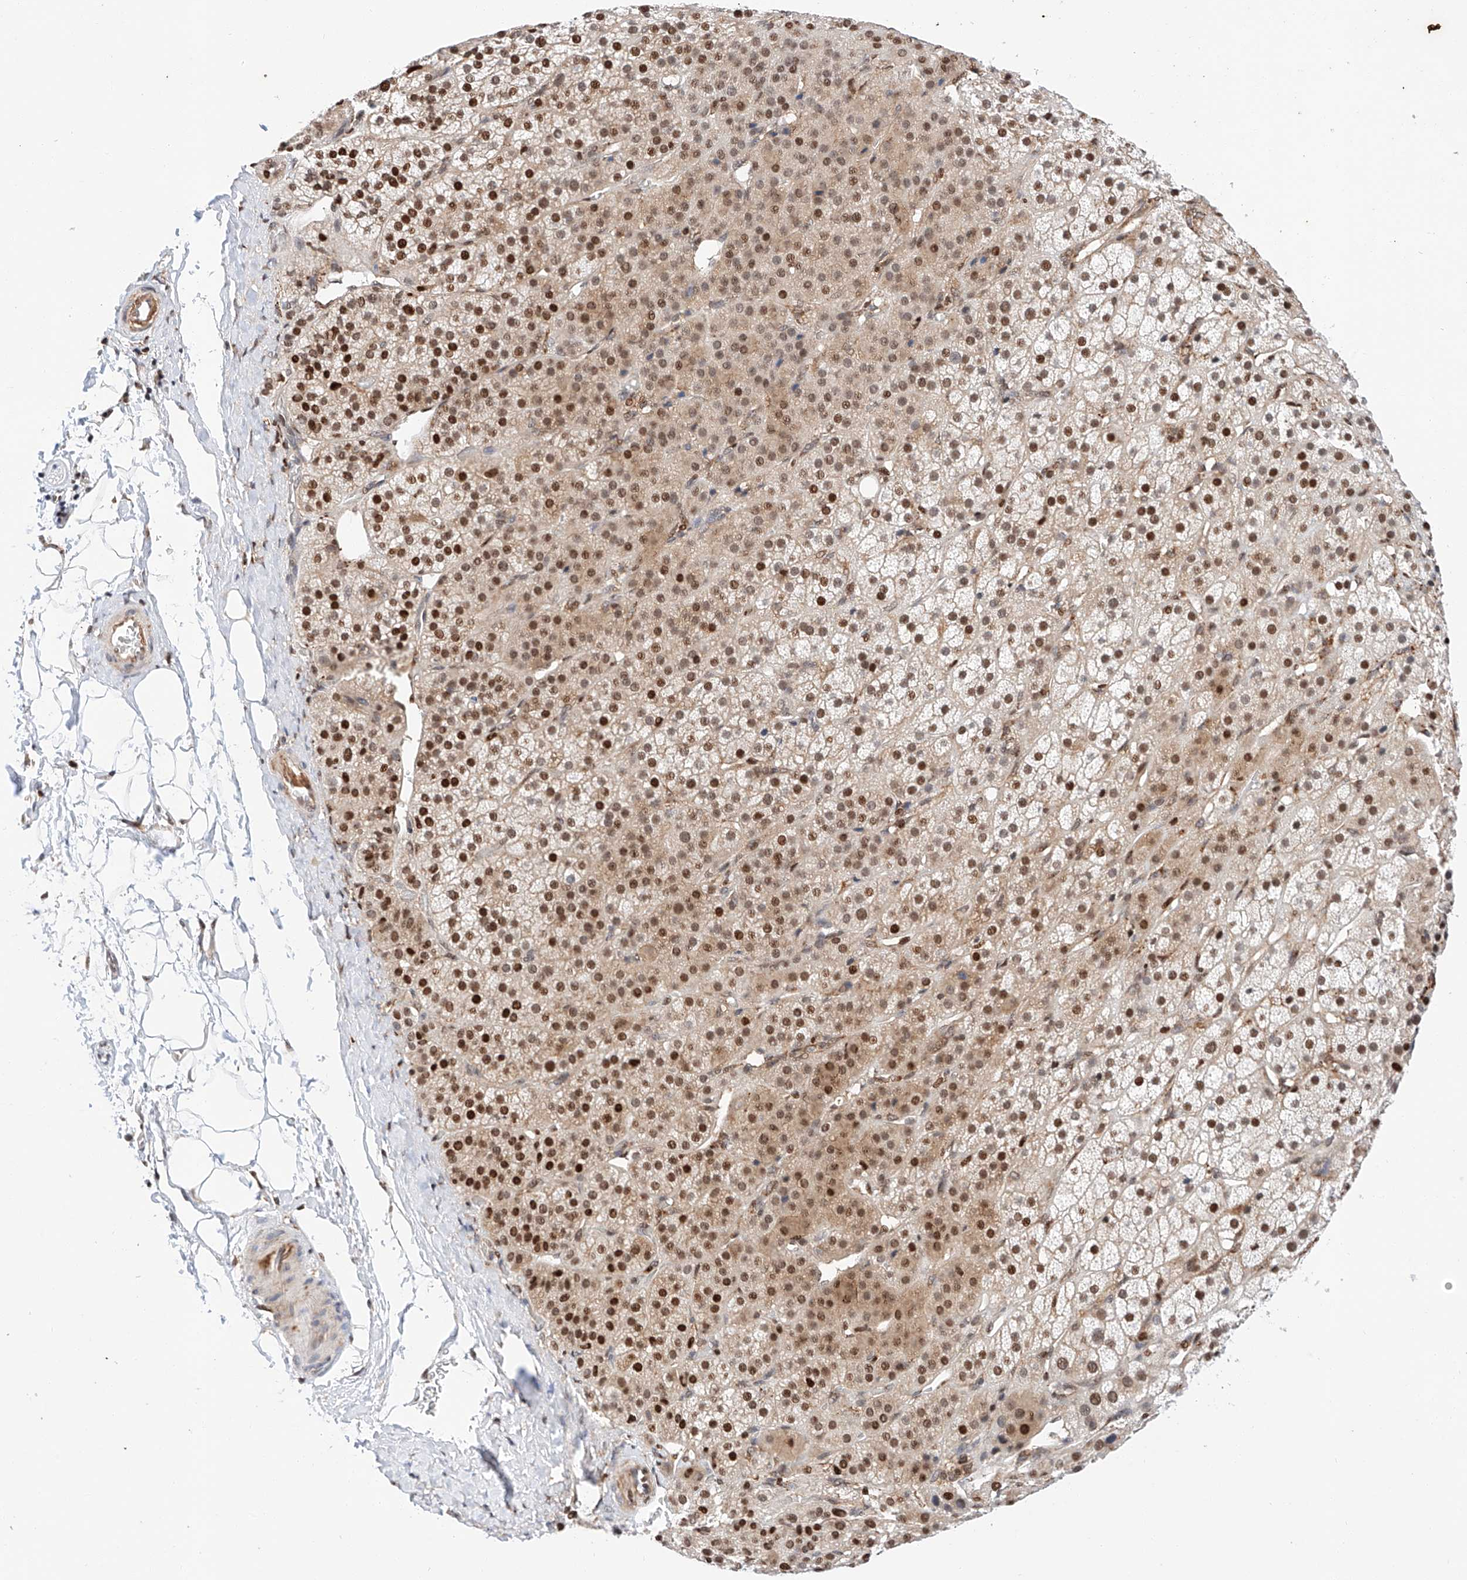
{"staining": {"intensity": "strong", "quantity": "25%-75%", "location": "cytoplasmic/membranous,nuclear"}, "tissue": "adrenal gland", "cell_type": "Glandular cells", "image_type": "normal", "snomed": [{"axis": "morphology", "description": "Normal tissue, NOS"}, {"axis": "topography", "description": "Adrenal gland"}], "caption": "The micrograph exhibits immunohistochemical staining of benign adrenal gland. There is strong cytoplasmic/membranous,nuclear positivity is identified in approximately 25%-75% of glandular cells. The staining is performed using DAB brown chromogen to label protein expression. The nuclei are counter-stained blue using hematoxylin.", "gene": "HDAC9", "patient": {"sex": "female", "age": 57}}